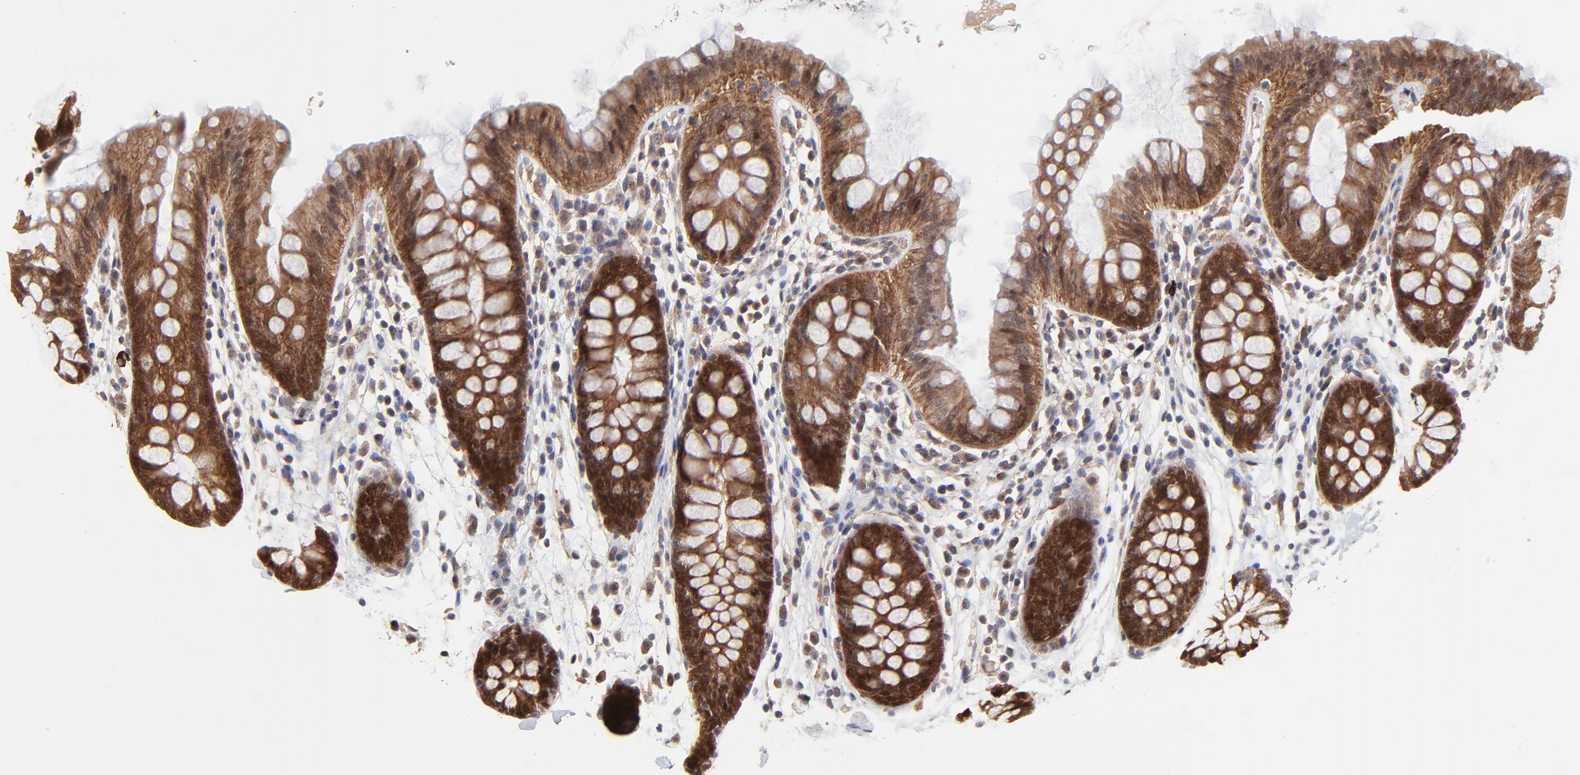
{"staining": {"intensity": "weak", "quantity": "25%-75%", "location": "cytoplasmic/membranous"}, "tissue": "colon", "cell_type": "Endothelial cells", "image_type": "normal", "snomed": [{"axis": "morphology", "description": "Normal tissue, NOS"}, {"axis": "topography", "description": "Smooth muscle"}, {"axis": "topography", "description": "Colon"}], "caption": "High-magnification brightfield microscopy of unremarkable colon stained with DAB (brown) and counterstained with hematoxylin (blue). endothelial cells exhibit weak cytoplasmic/membranous staining is identified in approximately25%-75% of cells.", "gene": "FRMD8", "patient": {"sex": "male", "age": 67}}